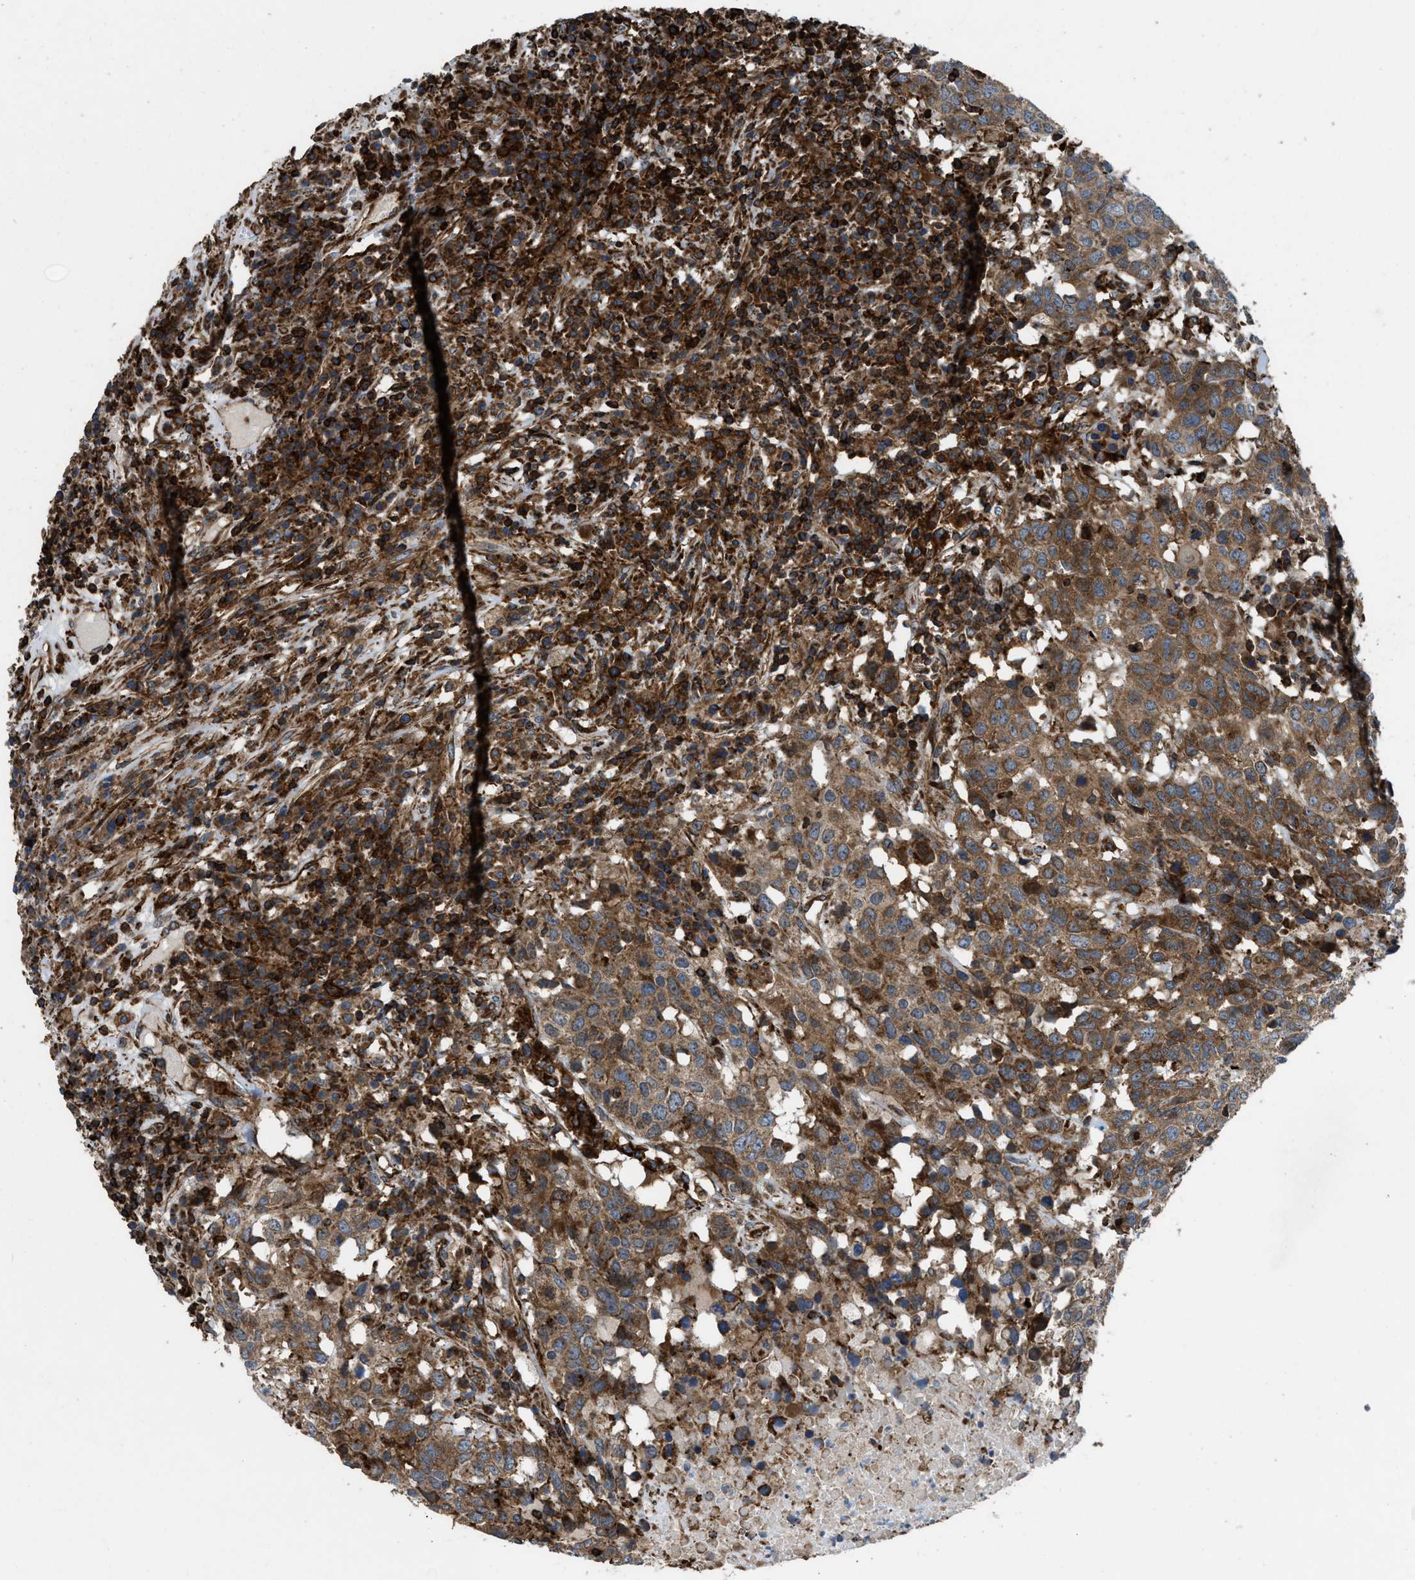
{"staining": {"intensity": "moderate", "quantity": ">75%", "location": "cytoplasmic/membranous"}, "tissue": "head and neck cancer", "cell_type": "Tumor cells", "image_type": "cancer", "snomed": [{"axis": "morphology", "description": "Squamous cell carcinoma, NOS"}, {"axis": "topography", "description": "Head-Neck"}], "caption": "Brown immunohistochemical staining in human head and neck cancer displays moderate cytoplasmic/membranous positivity in approximately >75% of tumor cells.", "gene": "EGLN1", "patient": {"sex": "male", "age": 66}}